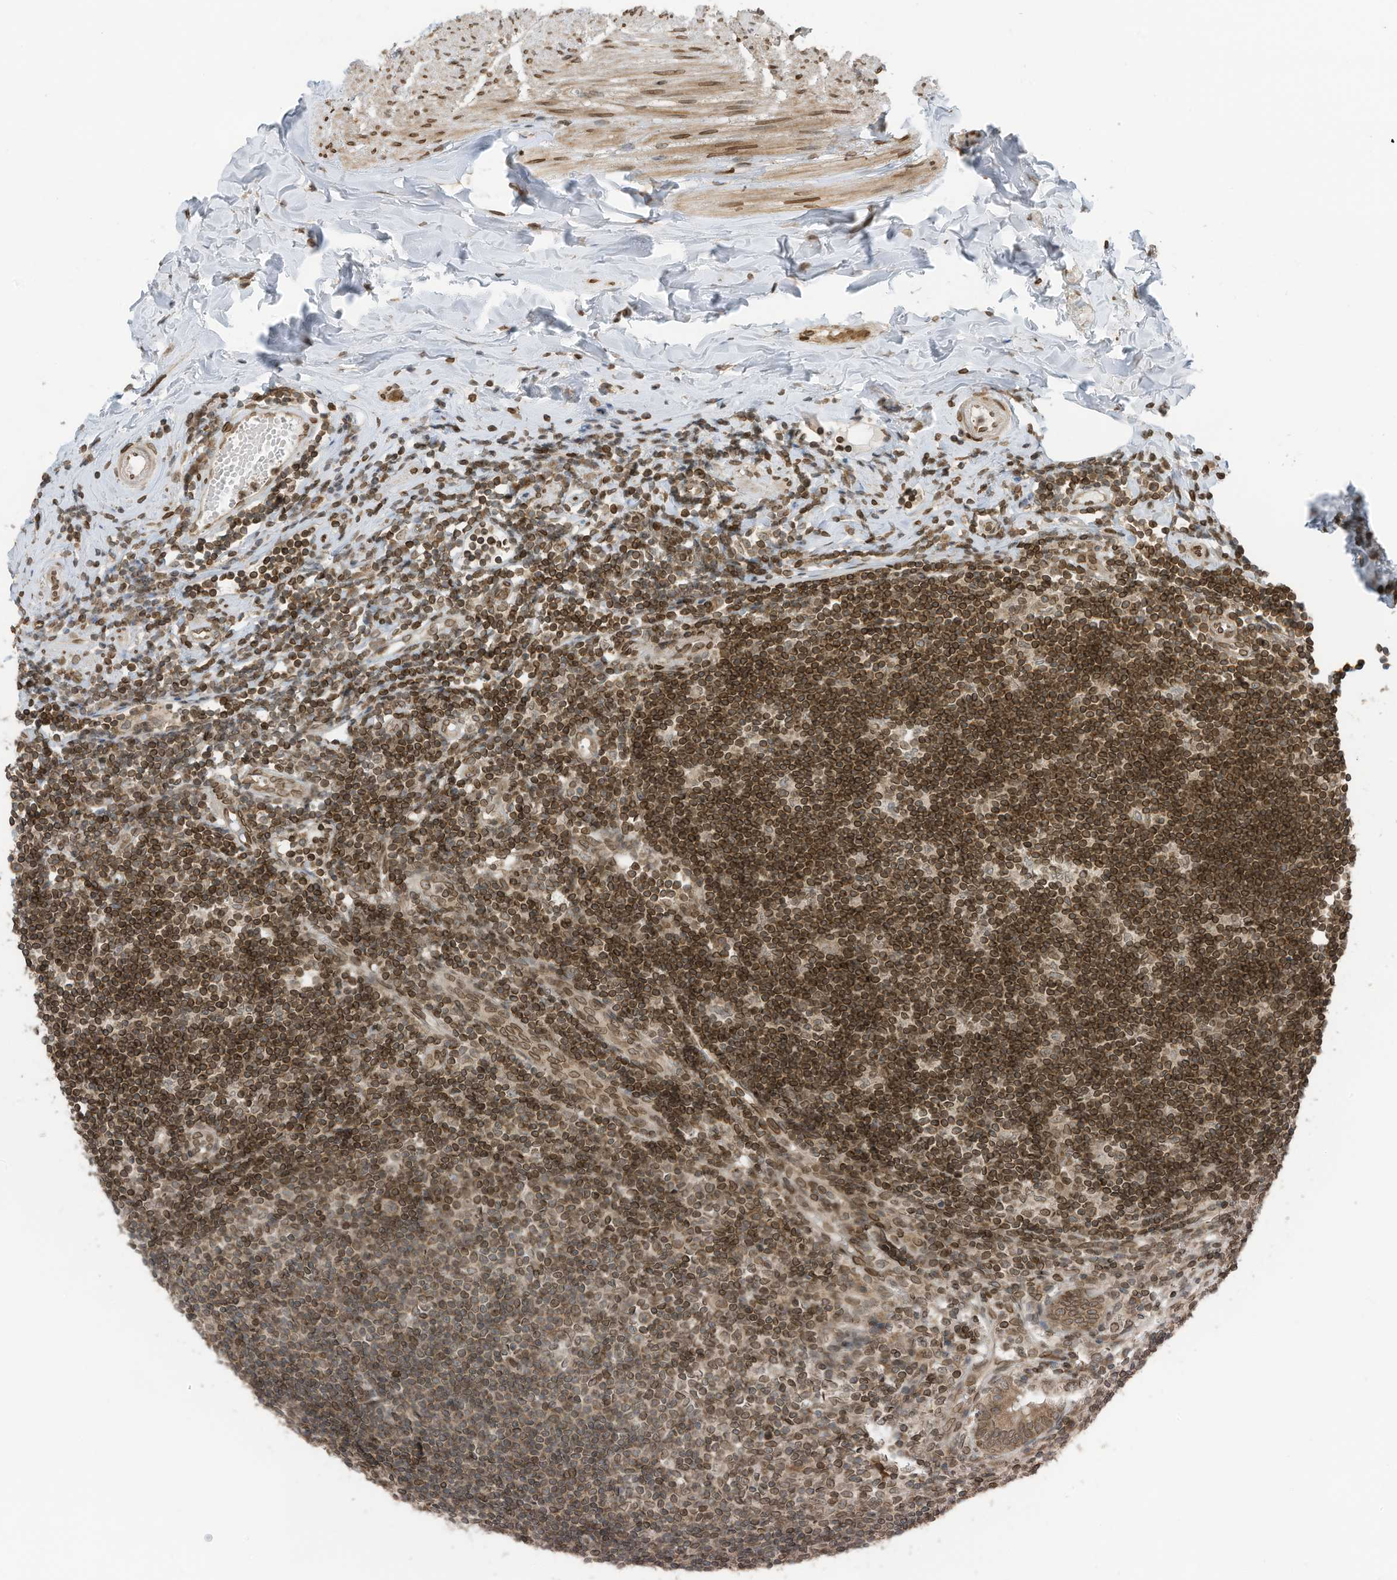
{"staining": {"intensity": "moderate", "quantity": ">75%", "location": "cytoplasmic/membranous,nuclear"}, "tissue": "appendix", "cell_type": "Glandular cells", "image_type": "normal", "snomed": [{"axis": "morphology", "description": "Normal tissue, NOS"}, {"axis": "topography", "description": "Appendix"}], "caption": "IHC (DAB) staining of benign appendix displays moderate cytoplasmic/membranous,nuclear protein expression in approximately >75% of glandular cells. (brown staining indicates protein expression, while blue staining denotes nuclei).", "gene": "RABL3", "patient": {"sex": "female", "age": 54}}